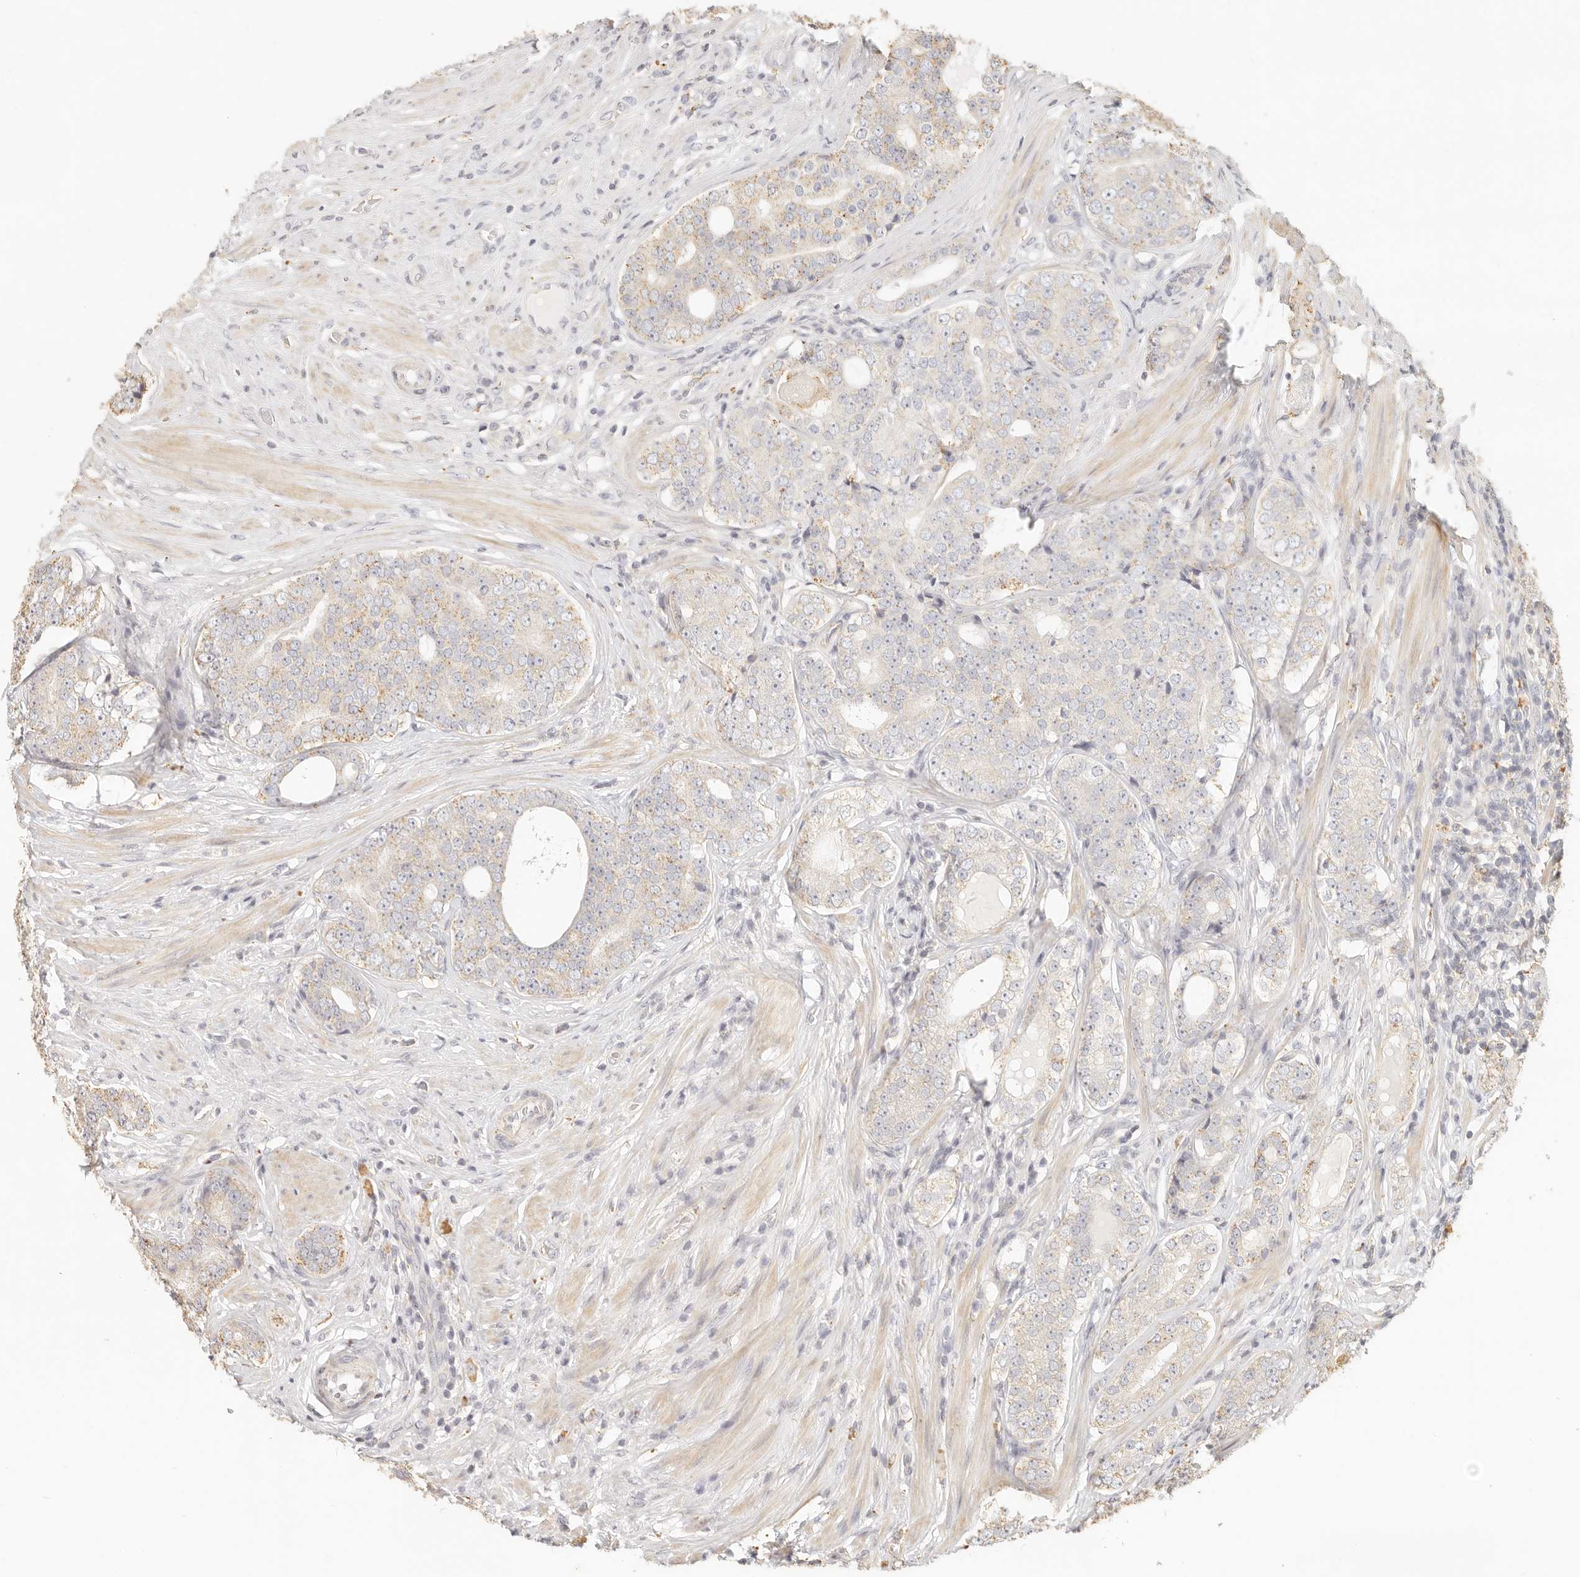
{"staining": {"intensity": "weak", "quantity": "<25%", "location": "cytoplasmic/membranous"}, "tissue": "prostate cancer", "cell_type": "Tumor cells", "image_type": "cancer", "snomed": [{"axis": "morphology", "description": "Adenocarcinoma, High grade"}, {"axis": "topography", "description": "Prostate"}], "caption": "High power microscopy image of an immunohistochemistry (IHC) image of prostate cancer (adenocarcinoma (high-grade)), revealing no significant staining in tumor cells. Brightfield microscopy of immunohistochemistry stained with DAB (brown) and hematoxylin (blue), captured at high magnification.", "gene": "CNMD", "patient": {"sex": "male", "age": 56}}